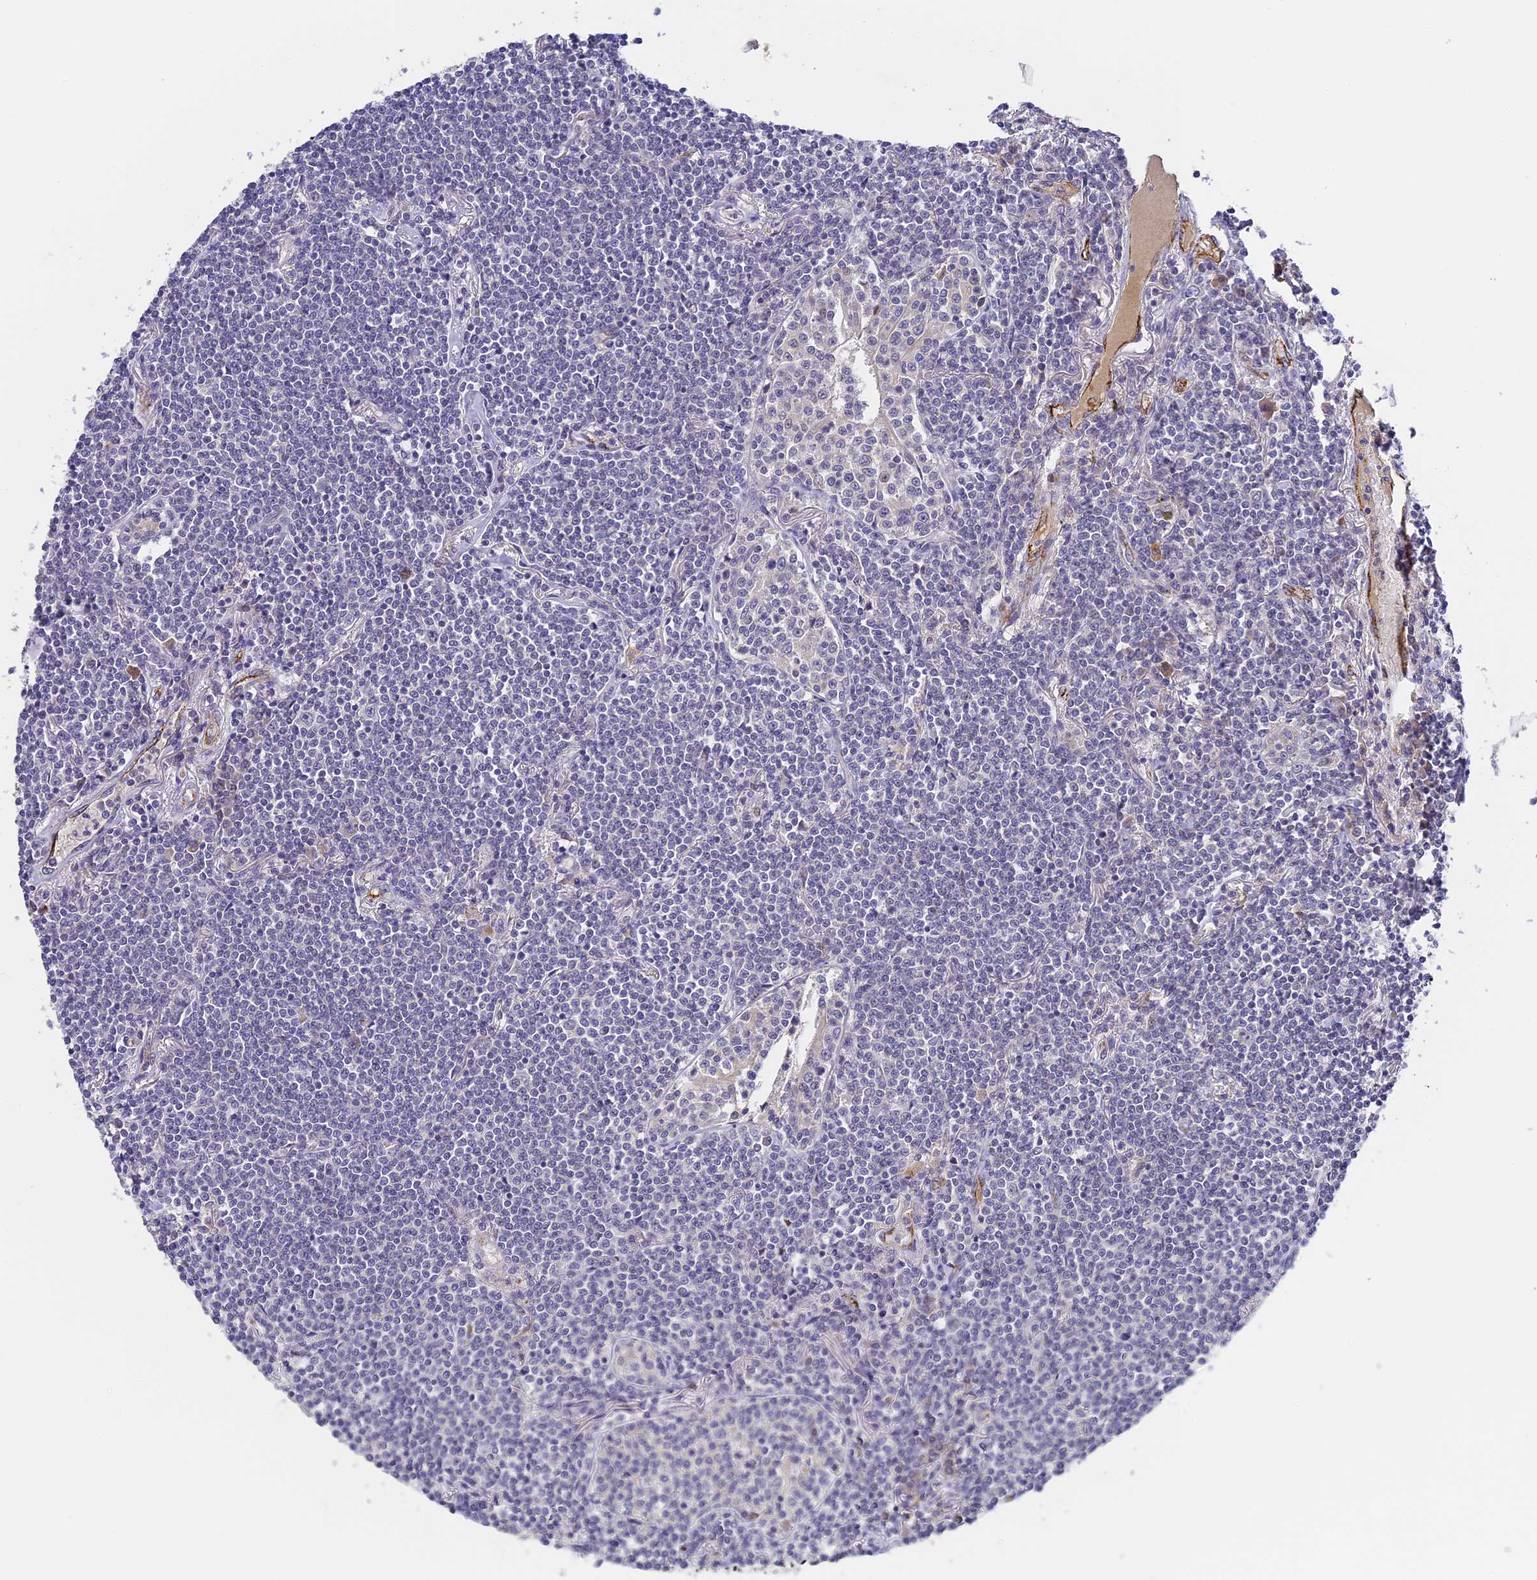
{"staining": {"intensity": "negative", "quantity": "none", "location": "none"}, "tissue": "lymphoma", "cell_type": "Tumor cells", "image_type": "cancer", "snomed": [{"axis": "morphology", "description": "Malignant lymphoma, non-Hodgkin's type, Low grade"}, {"axis": "topography", "description": "Lung"}], "caption": "The image exhibits no significant staining in tumor cells of lymphoma.", "gene": "DNAAF10", "patient": {"sex": "female", "age": 71}}